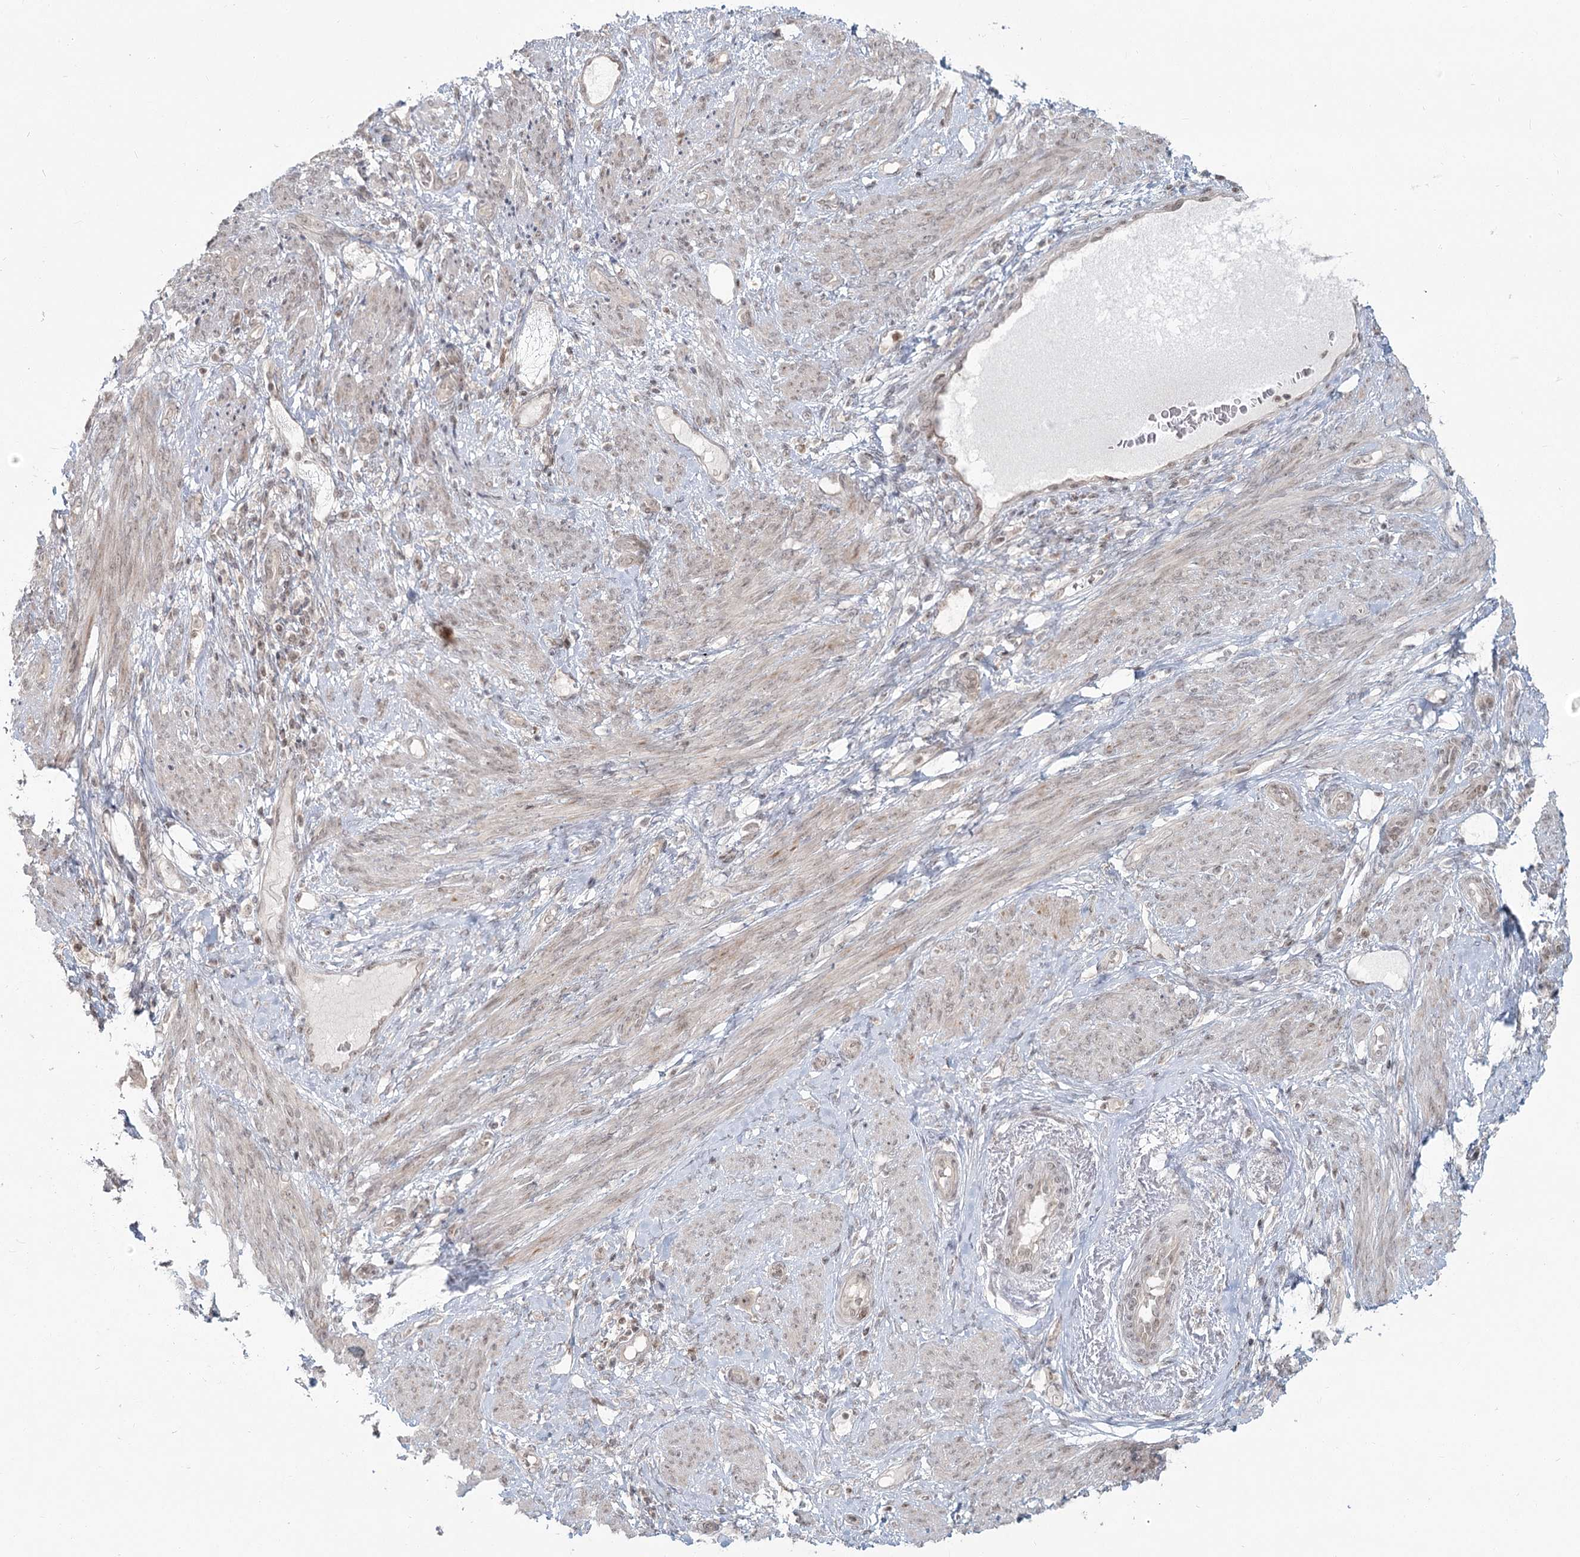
{"staining": {"intensity": "weak", "quantity": "<25%", "location": "nuclear"}, "tissue": "endometrial cancer", "cell_type": "Tumor cells", "image_type": "cancer", "snomed": [{"axis": "morphology", "description": "Adenocarcinoma, NOS"}, {"axis": "topography", "description": "Endometrium"}], "caption": "There is no significant positivity in tumor cells of endometrial cancer.", "gene": "R3HCC1L", "patient": {"sex": "female", "age": 85}}